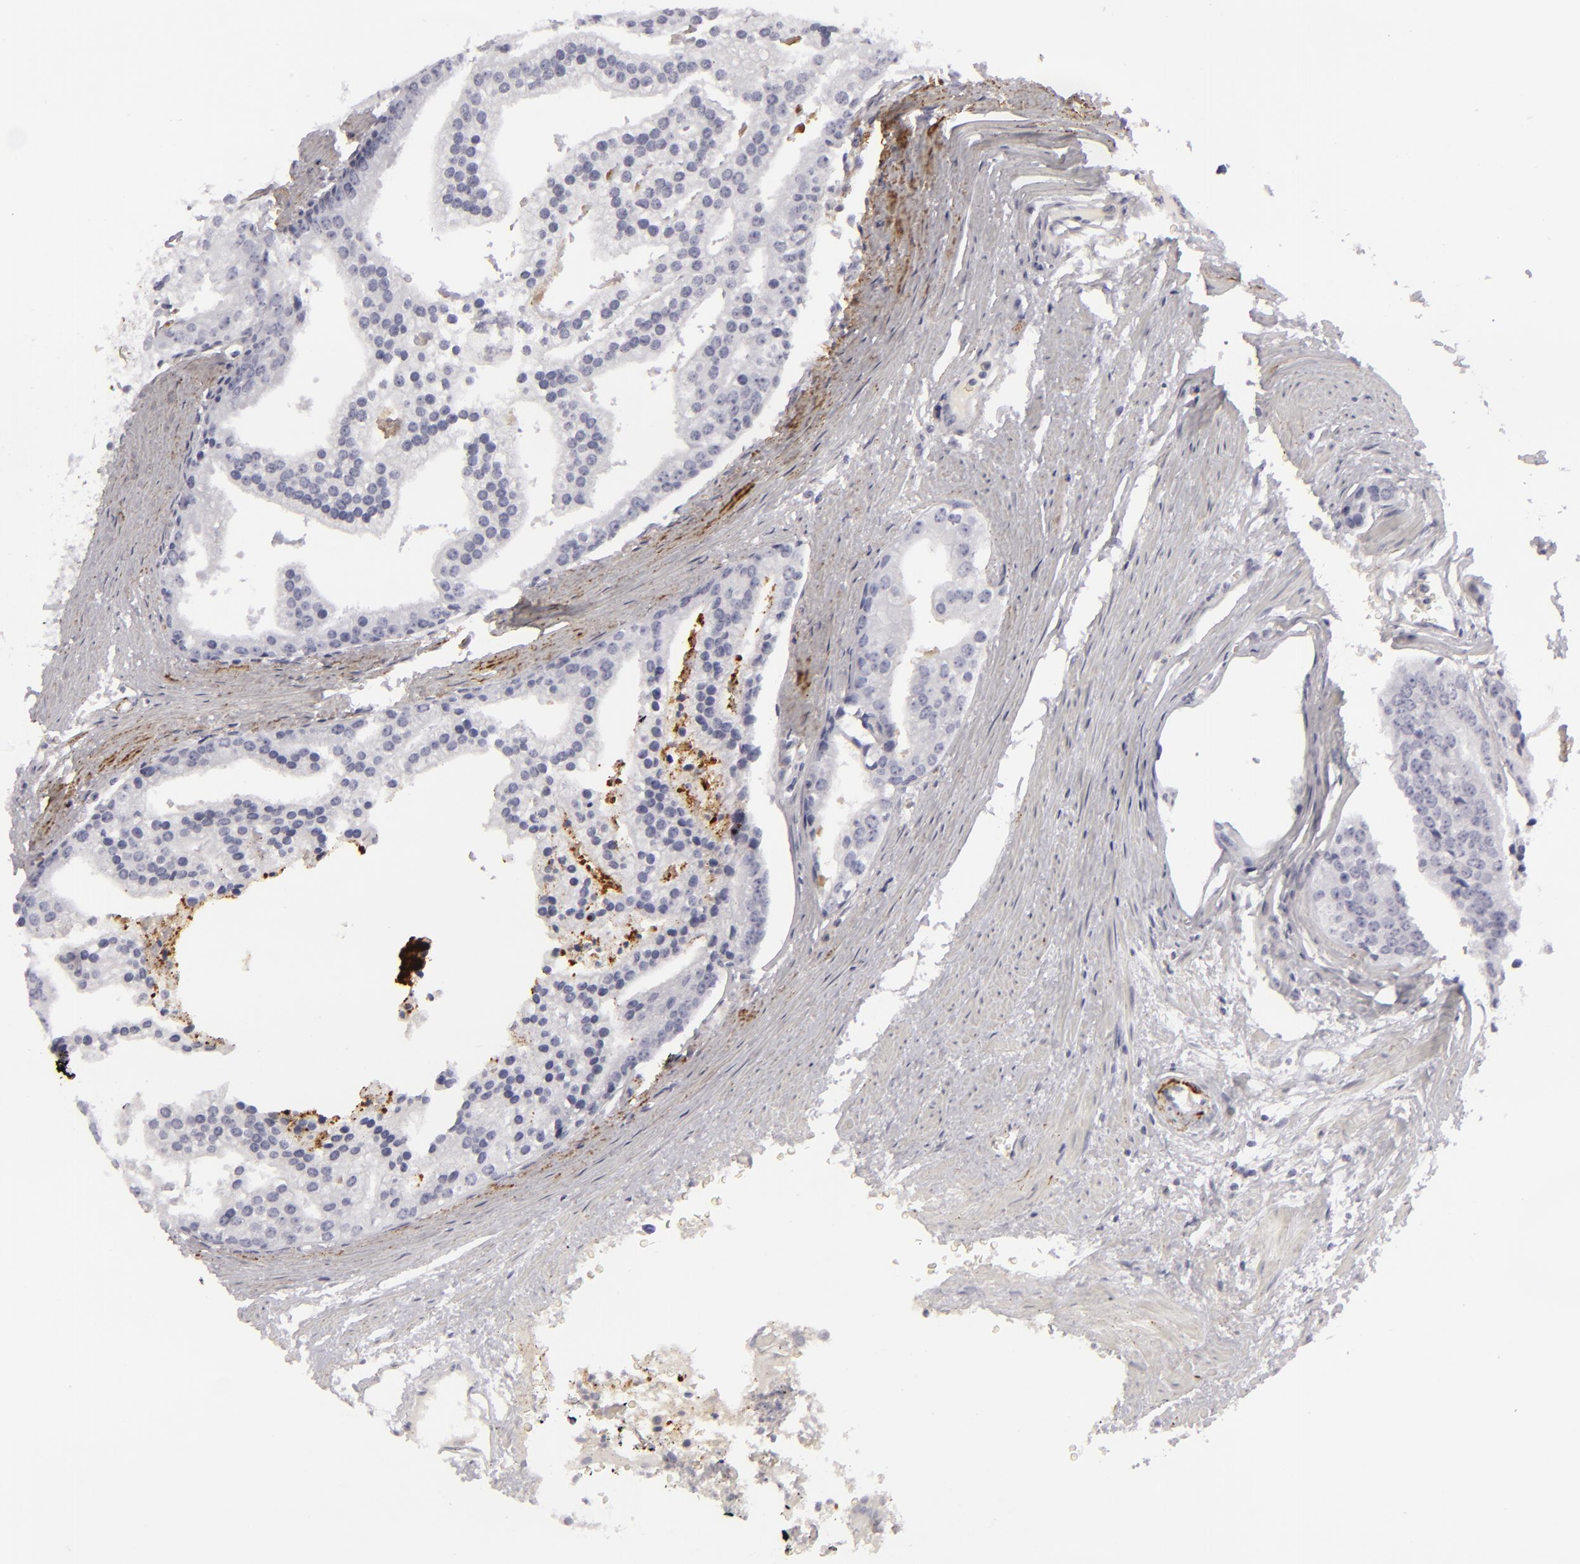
{"staining": {"intensity": "negative", "quantity": "none", "location": "none"}, "tissue": "prostate cancer", "cell_type": "Tumor cells", "image_type": "cancer", "snomed": [{"axis": "morphology", "description": "Adenocarcinoma, High grade"}, {"axis": "topography", "description": "Prostate"}], "caption": "The histopathology image shows no staining of tumor cells in prostate cancer.", "gene": "C9", "patient": {"sex": "male", "age": 56}}